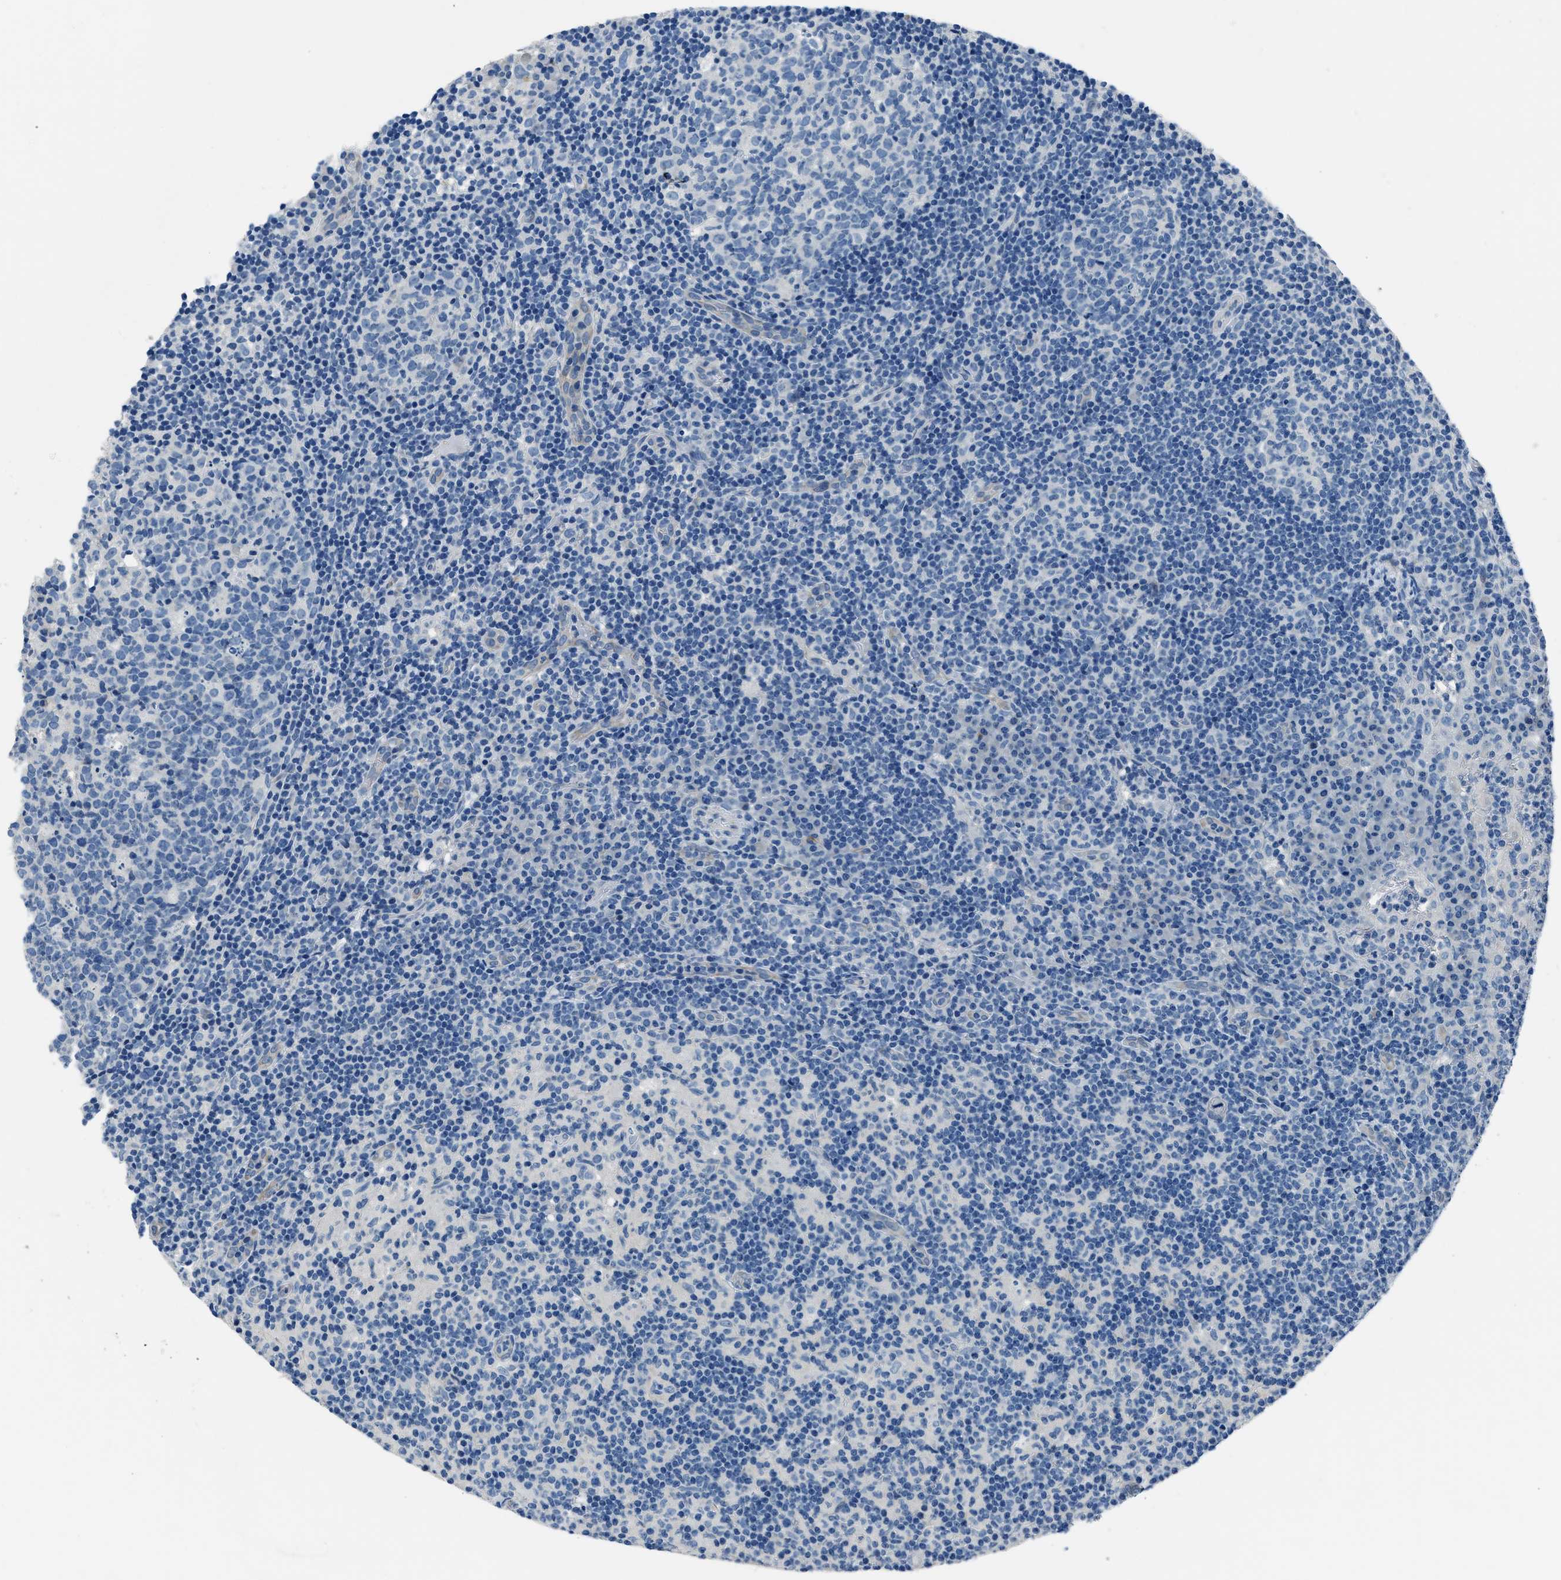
{"staining": {"intensity": "negative", "quantity": "none", "location": "none"}, "tissue": "lymph node", "cell_type": "Germinal center cells", "image_type": "normal", "snomed": [{"axis": "morphology", "description": "Normal tissue, NOS"}, {"axis": "morphology", "description": "Inflammation, NOS"}, {"axis": "topography", "description": "Lymph node"}], "caption": "An image of lymph node stained for a protein exhibits no brown staining in germinal center cells. (DAB (3,3'-diaminobenzidine) immunohistochemistry (IHC), high magnification).", "gene": "GJA3", "patient": {"sex": "male", "age": 55}}